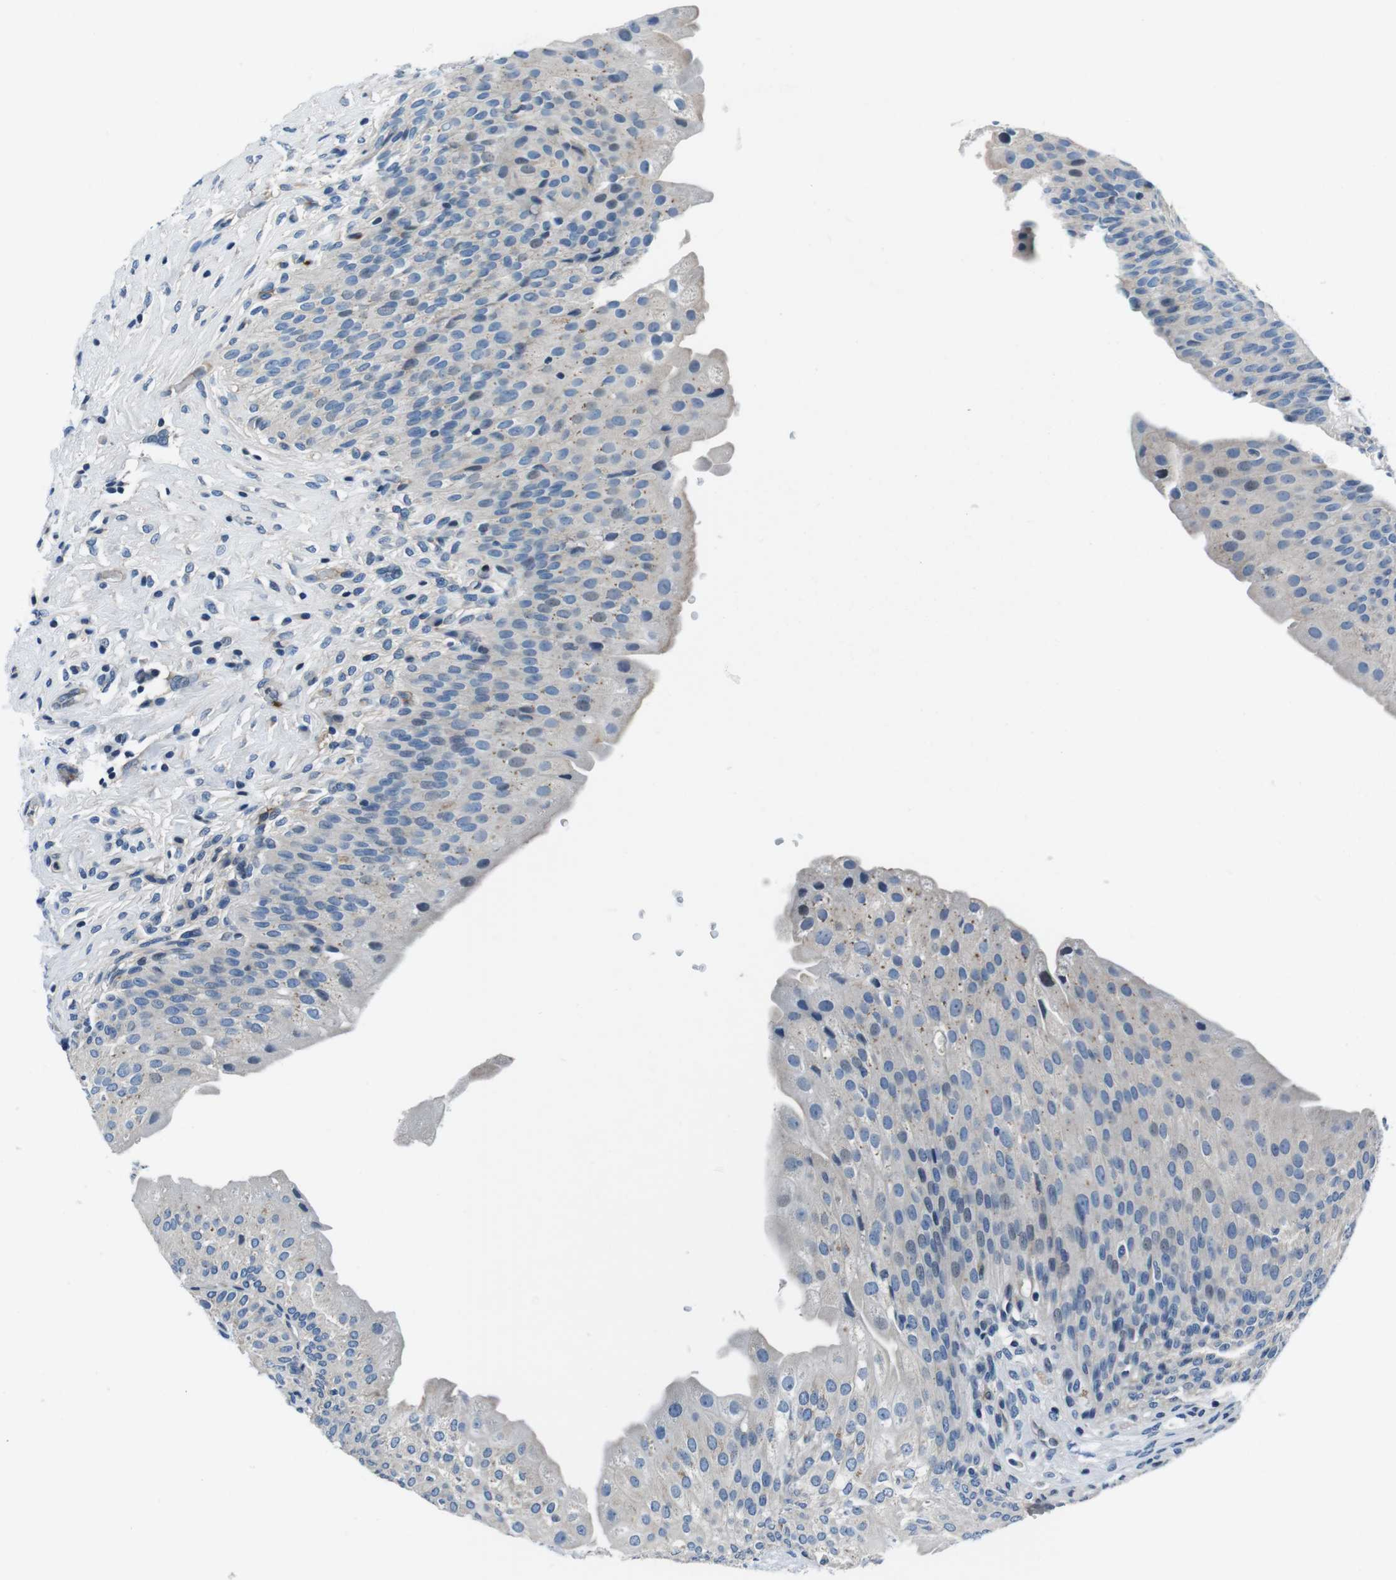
{"staining": {"intensity": "negative", "quantity": "none", "location": "none"}, "tissue": "urinary bladder", "cell_type": "Urothelial cells", "image_type": "normal", "snomed": [{"axis": "morphology", "description": "Normal tissue, NOS"}, {"axis": "morphology", "description": "Urothelial carcinoma, High grade"}, {"axis": "topography", "description": "Urinary bladder"}], "caption": "DAB (3,3'-diaminobenzidine) immunohistochemical staining of normal human urinary bladder exhibits no significant staining in urothelial cells.", "gene": "KCNJ5", "patient": {"sex": "male", "age": 46}}